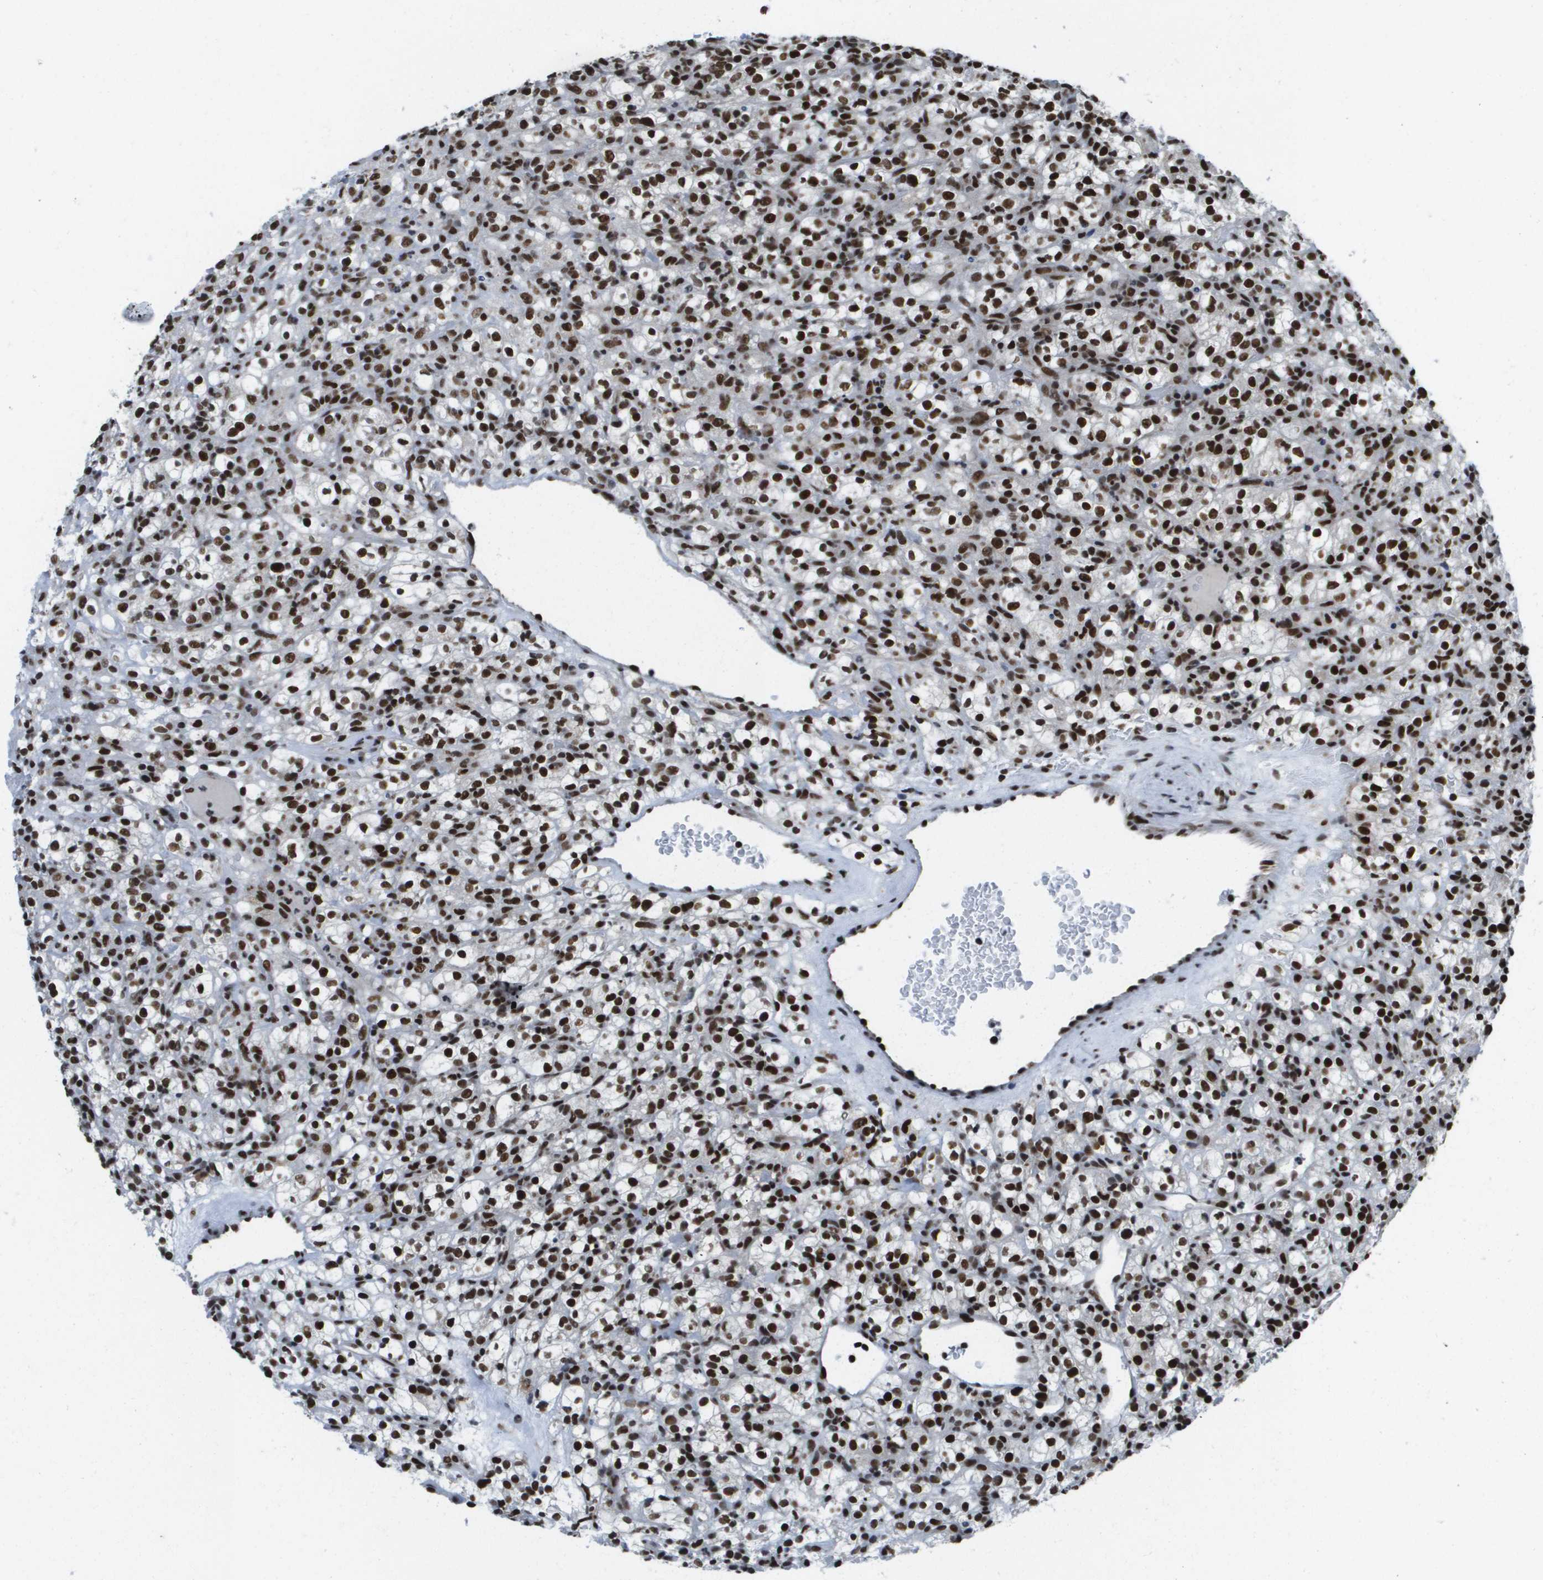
{"staining": {"intensity": "strong", "quantity": ">75%", "location": "nuclear"}, "tissue": "renal cancer", "cell_type": "Tumor cells", "image_type": "cancer", "snomed": [{"axis": "morphology", "description": "Normal tissue, NOS"}, {"axis": "morphology", "description": "Adenocarcinoma, NOS"}, {"axis": "topography", "description": "Kidney"}], "caption": "Renal cancer was stained to show a protein in brown. There is high levels of strong nuclear positivity in approximately >75% of tumor cells. The protein of interest is shown in brown color, while the nuclei are stained blue.", "gene": "NSRP1", "patient": {"sex": "female", "age": 72}}